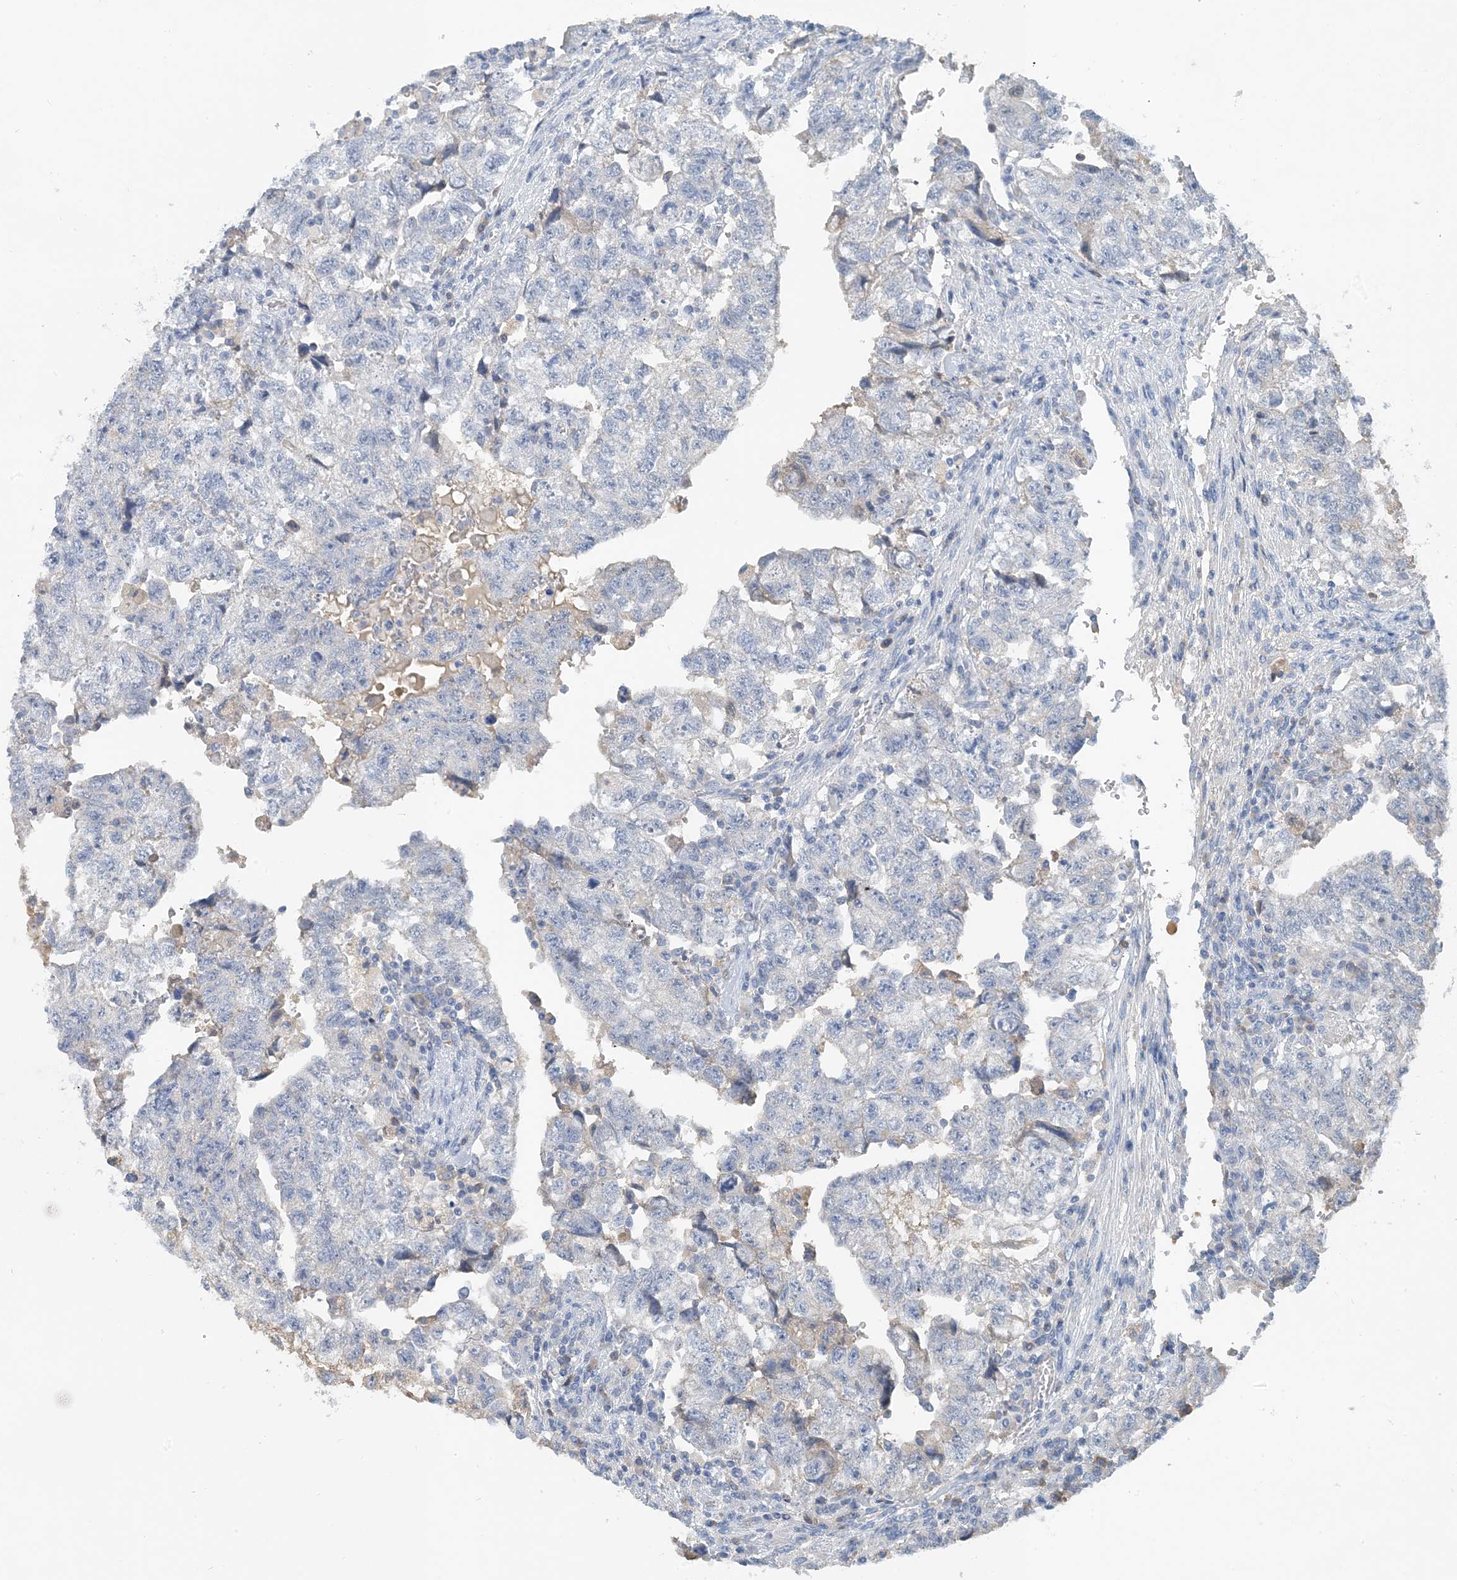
{"staining": {"intensity": "negative", "quantity": "none", "location": "none"}, "tissue": "testis cancer", "cell_type": "Tumor cells", "image_type": "cancer", "snomed": [{"axis": "morphology", "description": "Carcinoma, Embryonal, NOS"}, {"axis": "topography", "description": "Testis"}], "caption": "High power microscopy image of an IHC micrograph of testis cancer (embryonal carcinoma), revealing no significant positivity in tumor cells.", "gene": "CTRL", "patient": {"sex": "male", "age": 36}}